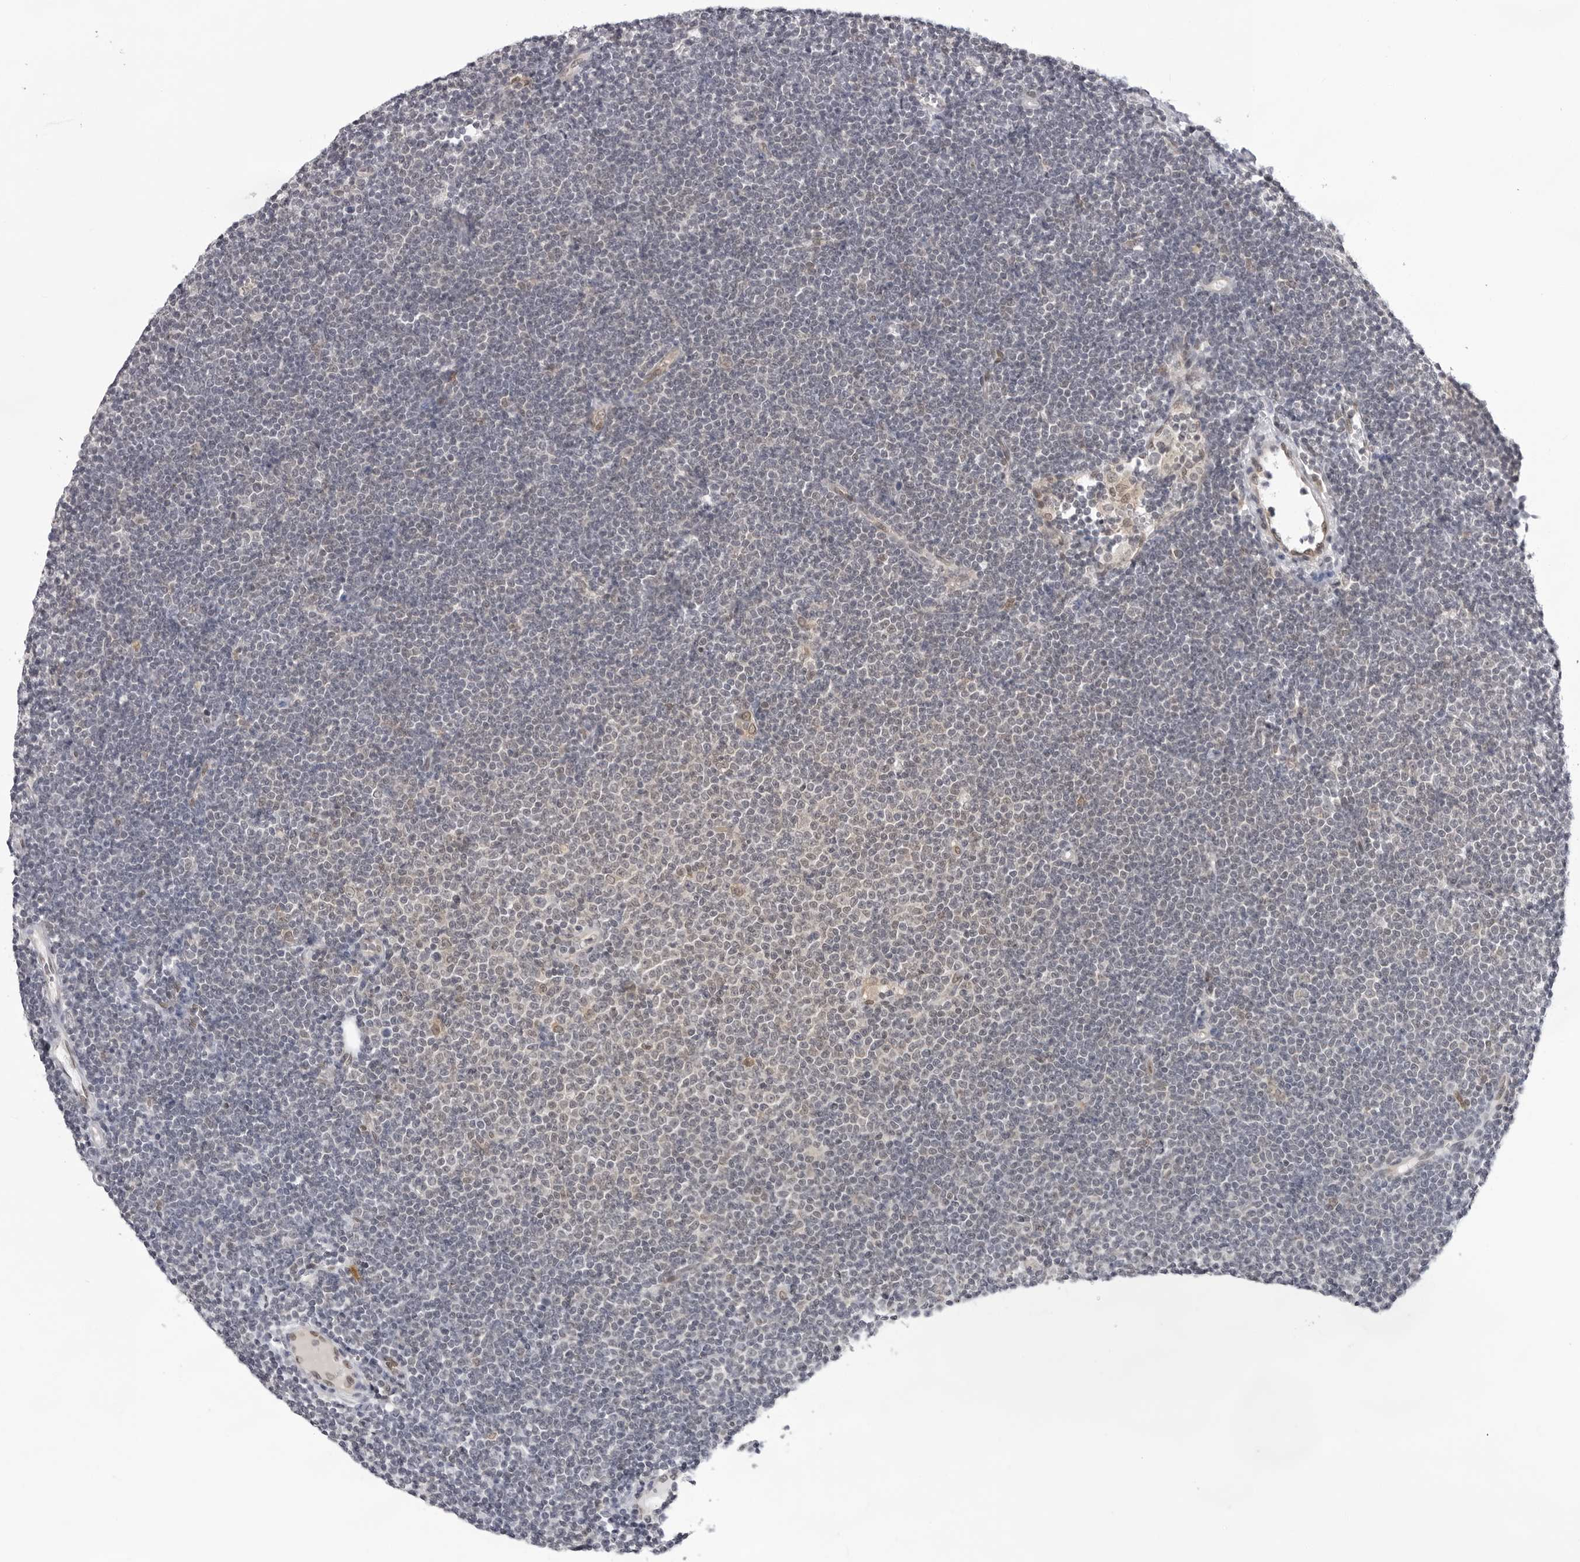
{"staining": {"intensity": "negative", "quantity": "none", "location": "none"}, "tissue": "lymphoma", "cell_type": "Tumor cells", "image_type": "cancer", "snomed": [{"axis": "morphology", "description": "Malignant lymphoma, non-Hodgkin's type, Low grade"}, {"axis": "topography", "description": "Lymph node"}], "caption": "The histopathology image reveals no staining of tumor cells in lymphoma.", "gene": "CASP7", "patient": {"sex": "female", "age": 53}}